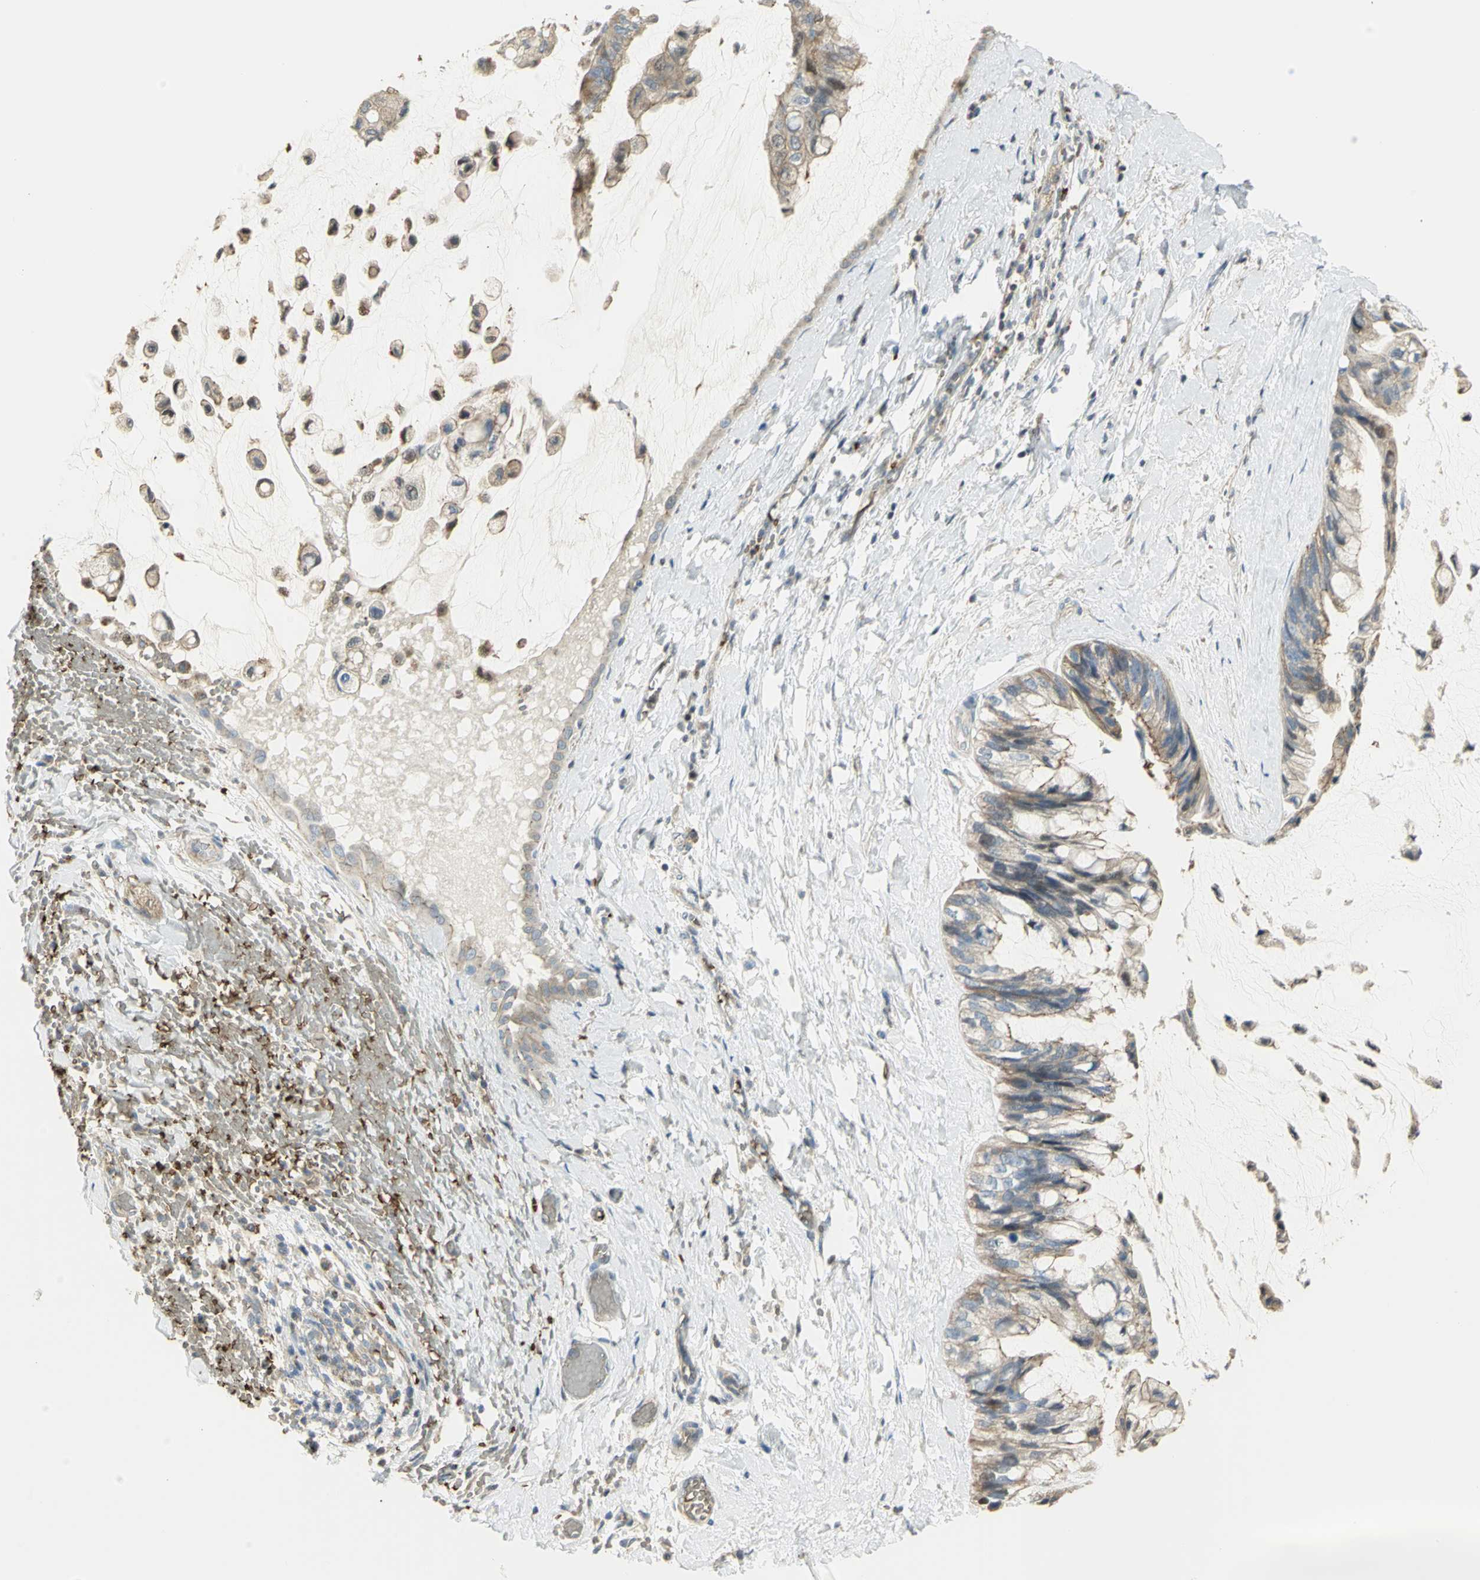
{"staining": {"intensity": "negative", "quantity": "none", "location": "none"}, "tissue": "ovarian cancer", "cell_type": "Tumor cells", "image_type": "cancer", "snomed": [{"axis": "morphology", "description": "Cystadenocarcinoma, mucinous, NOS"}, {"axis": "topography", "description": "Ovary"}], "caption": "A micrograph of mucinous cystadenocarcinoma (ovarian) stained for a protein displays no brown staining in tumor cells.", "gene": "ANK1", "patient": {"sex": "female", "age": 39}}